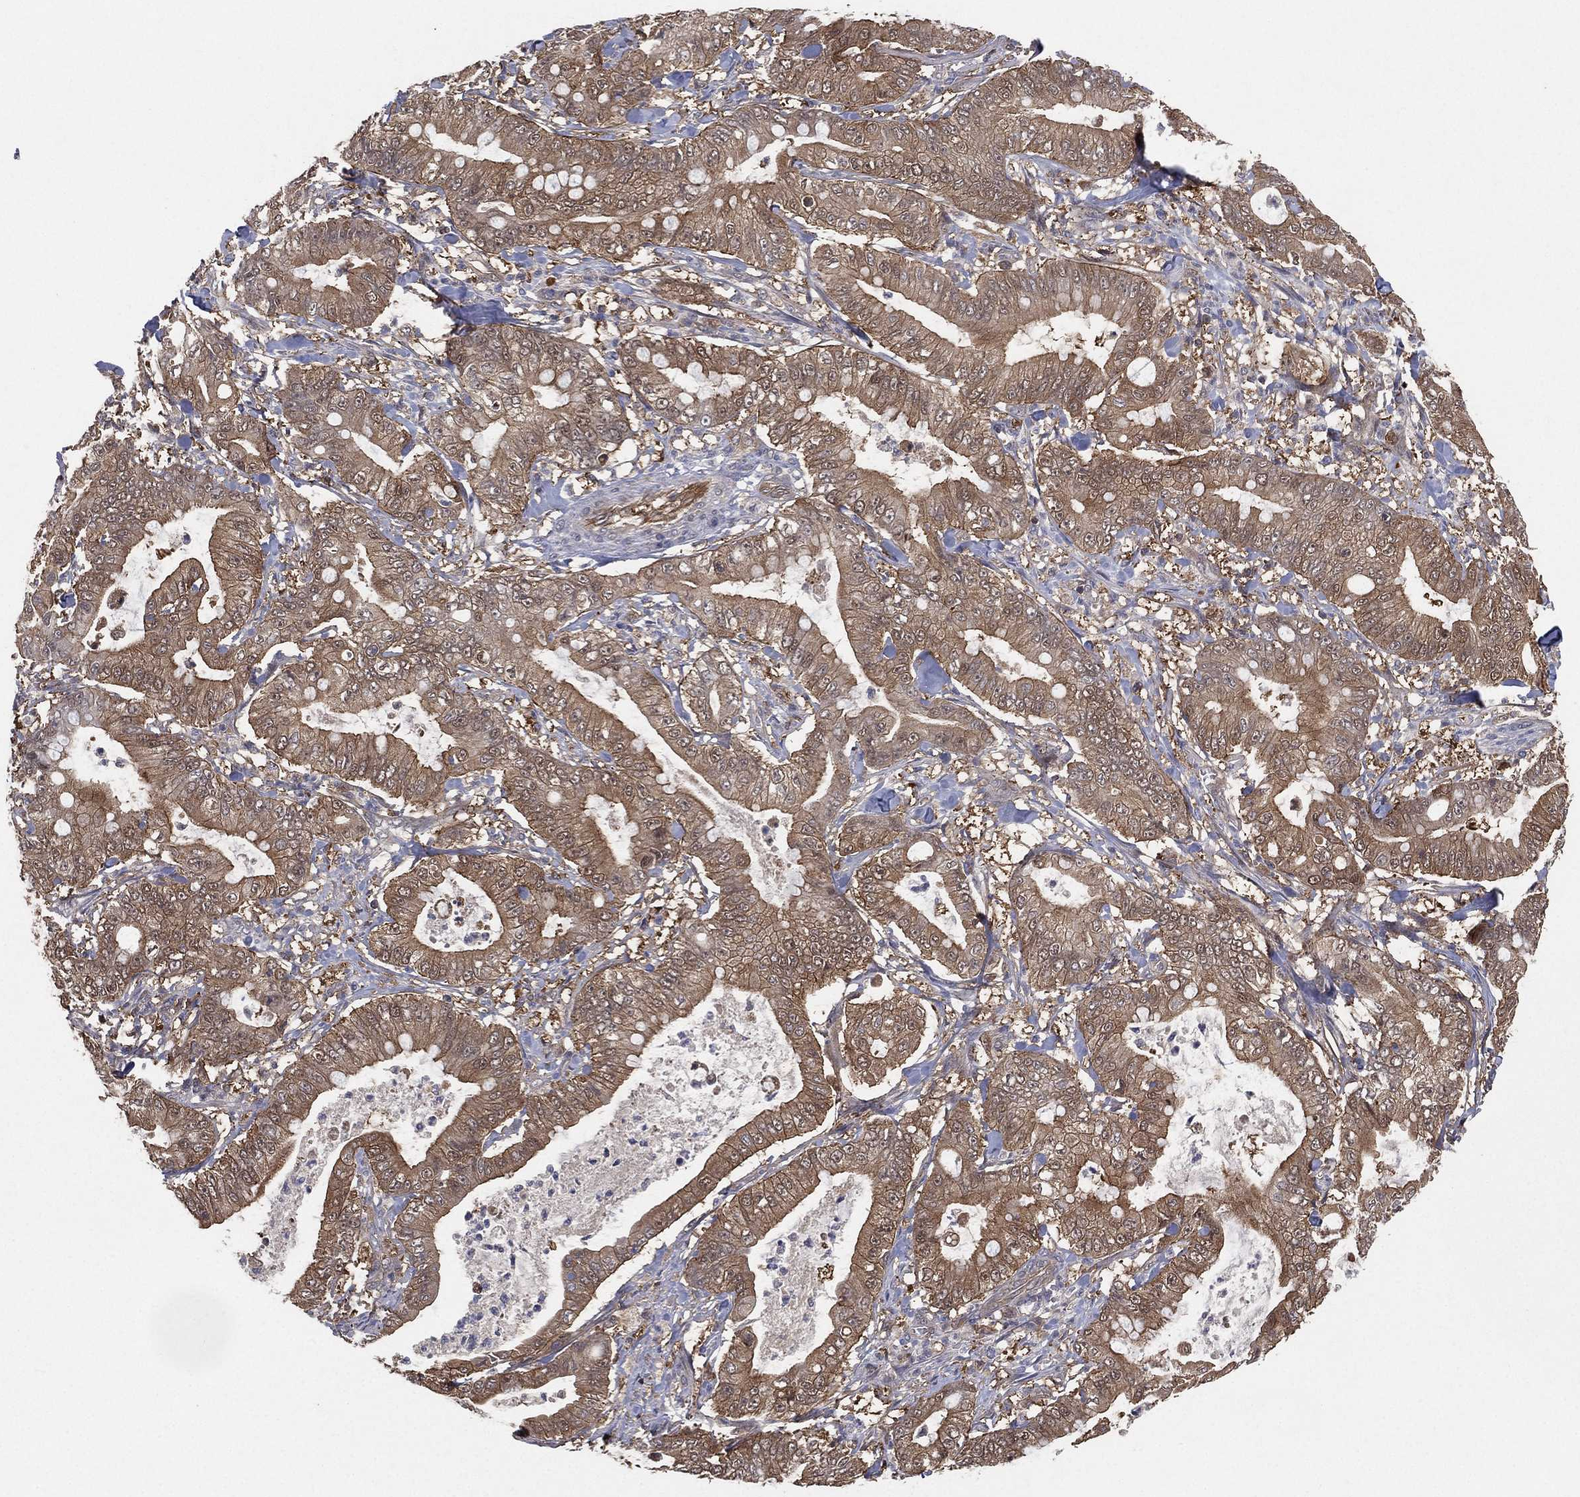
{"staining": {"intensity": "moderate", "quantity": ">75%", "location": "cytoplasmic/membranous"}, "tissue": "pancreatic cancer", "cell_type": "Tumor cells", "image_type": "cancer", "snomed": [{"axis": "morphology", "description": "Adenocarcinoma, NOS"}, {"axis": "topography", "description": "Pancreas"}], "caption": "Protein staining of pancreatic cancer tissue reveals moderate cytoplasmic/membranous staining in about >75% of tumor cells.", "gene": "PSMG4", "patient": {"sex": "male", "age": 71}}